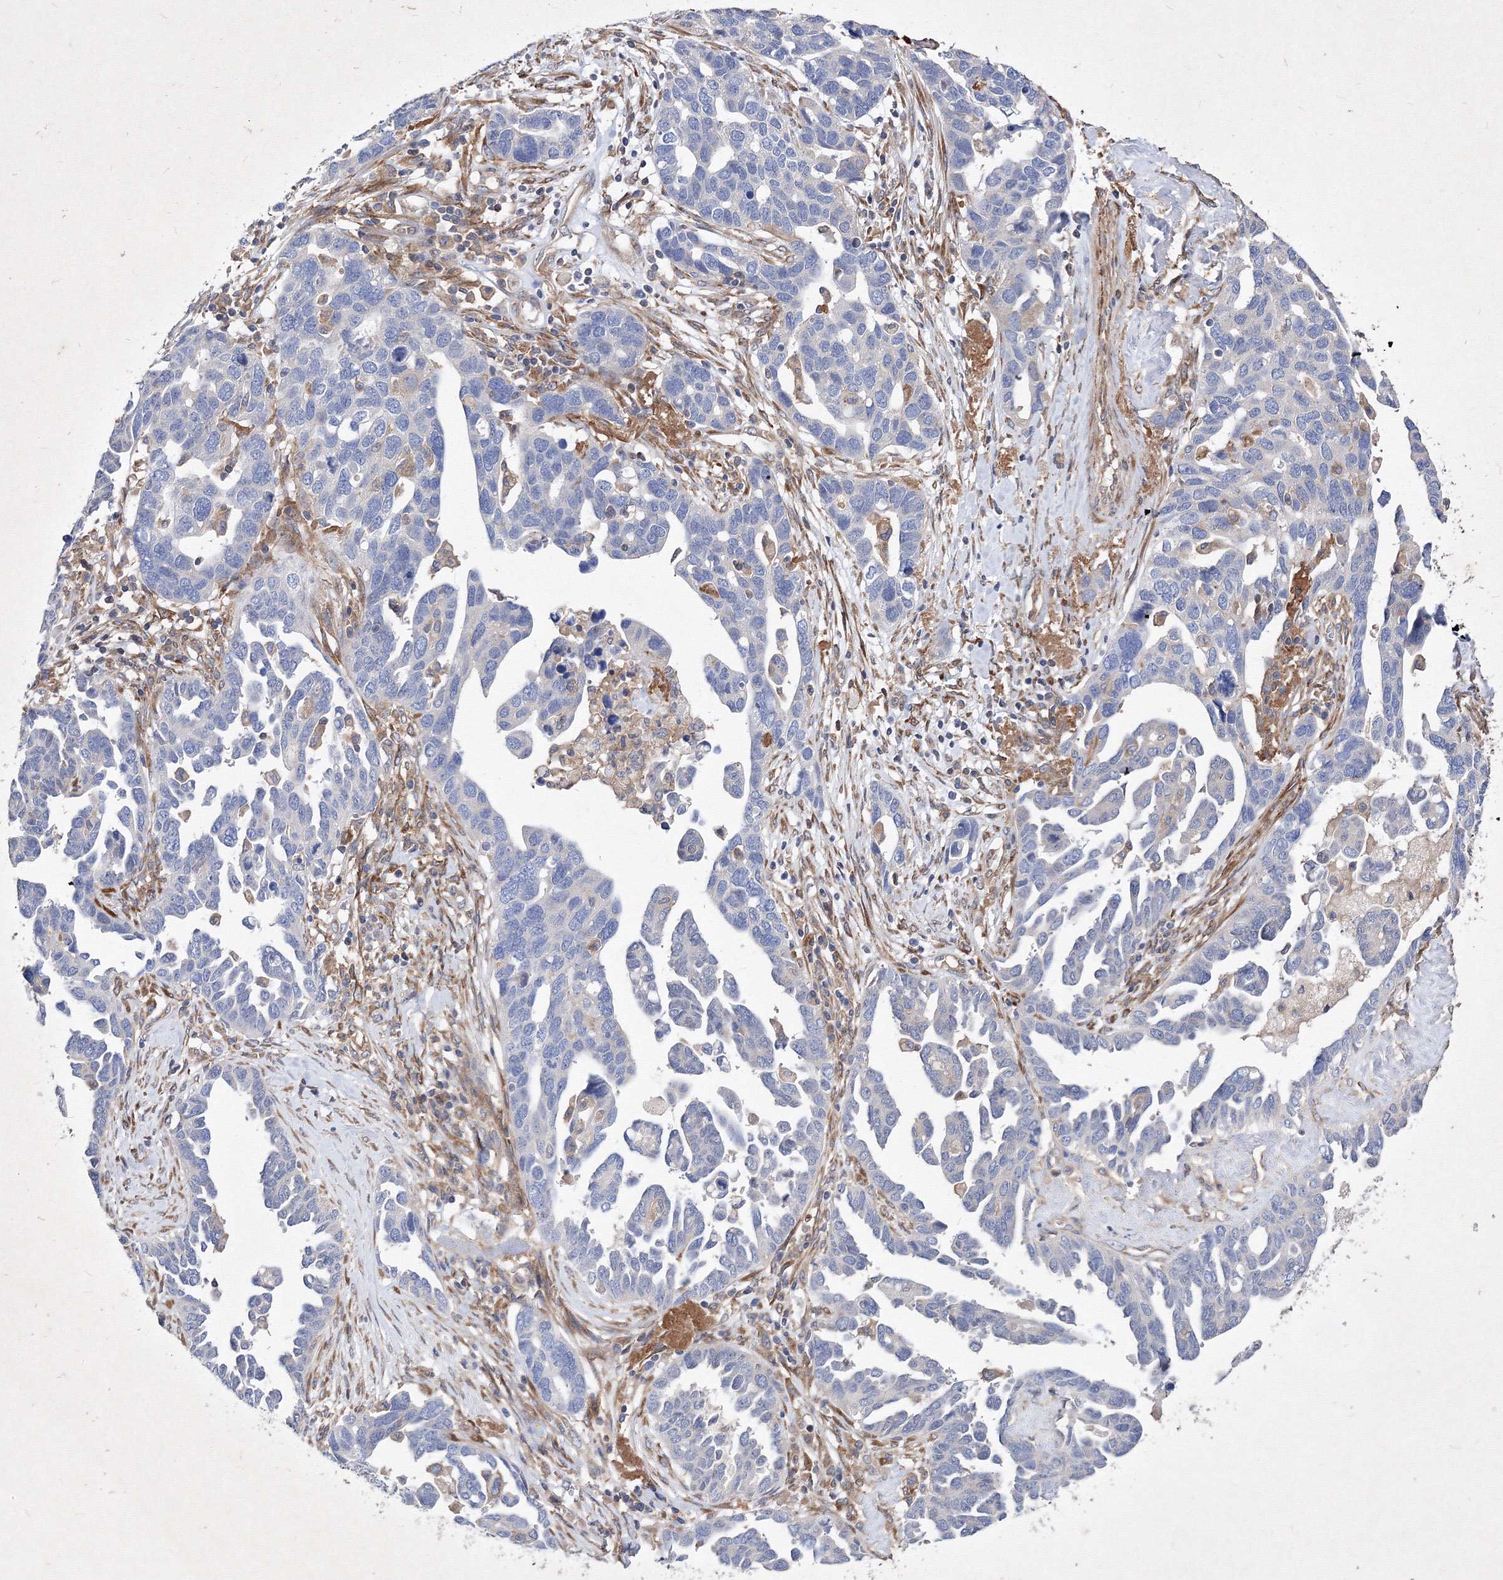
{"staining": {"intensity": "negative", "quantity": "none", "location": "none"}, "tissue": "ovarian cancer", "cell_type": "Tumor cells", "image_type": "cancer", "snomed": [{"axis": "morphology", "description": "Cystadenocarcinoma, serous, NOS"}, {"axis": "topography", "description": "Ovary"}], "caption": "The photomicrograph exhibits no staining of tumor cells in ovarian cancer (serous cystadenocarcinoma).", "gene": "SNX18", "patient": {"sex": "female", "age": 54}}